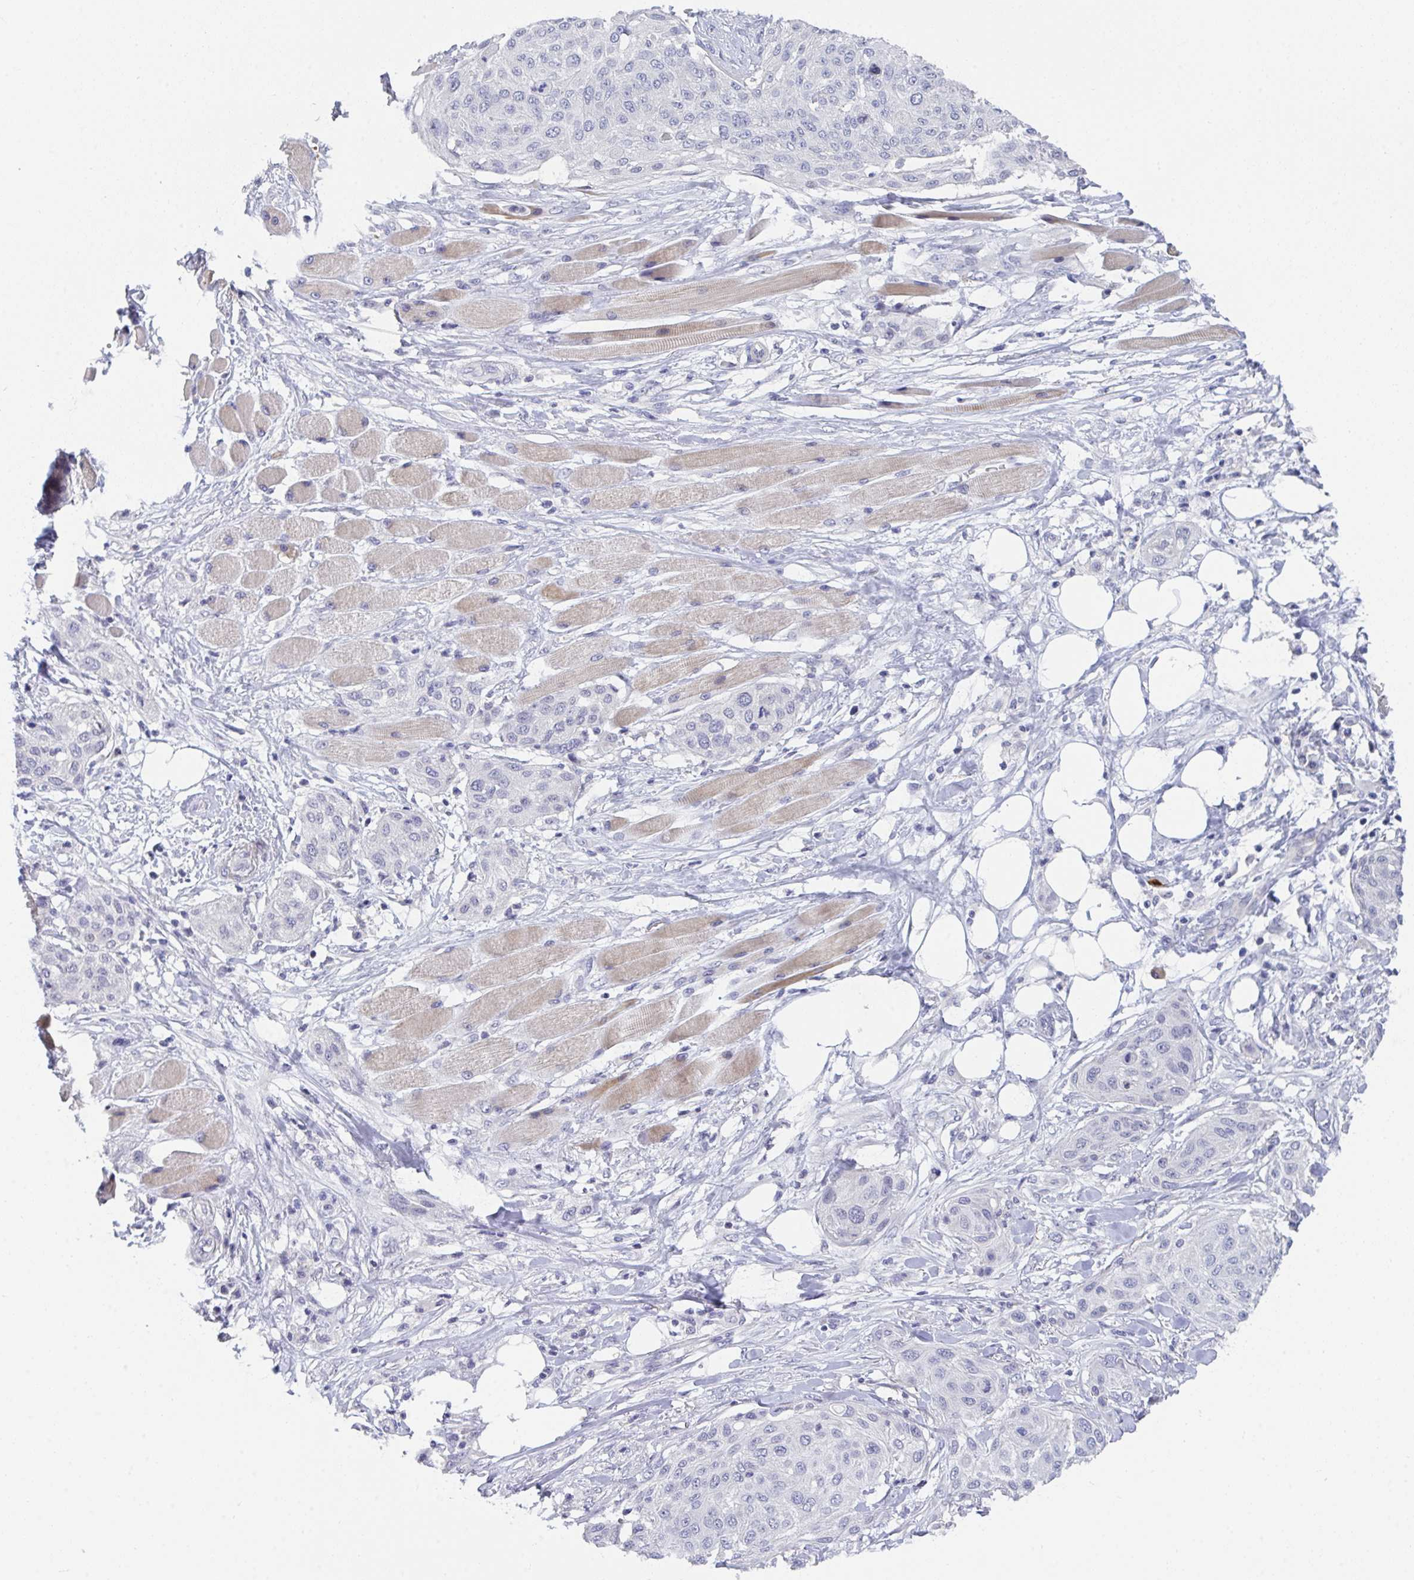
{"staining": {"intensity": "negative", "quantity": "none", "location": "none"}, "tissue": "skin cancer", "cell_type": "Tumor cells", "image_type": "cancer", "snomed": [{"axis": "morphology", "description": "Squamous cell carcinoma, NOS"}, {"axis": "topography", "description": "Skin"}], "caption": "An image of human skin cancer (squamous cell carcinoma) is negative for staining in tumor cells.", "gene": "BMAL2", "patient": {"sex": "female", "age": 87}}